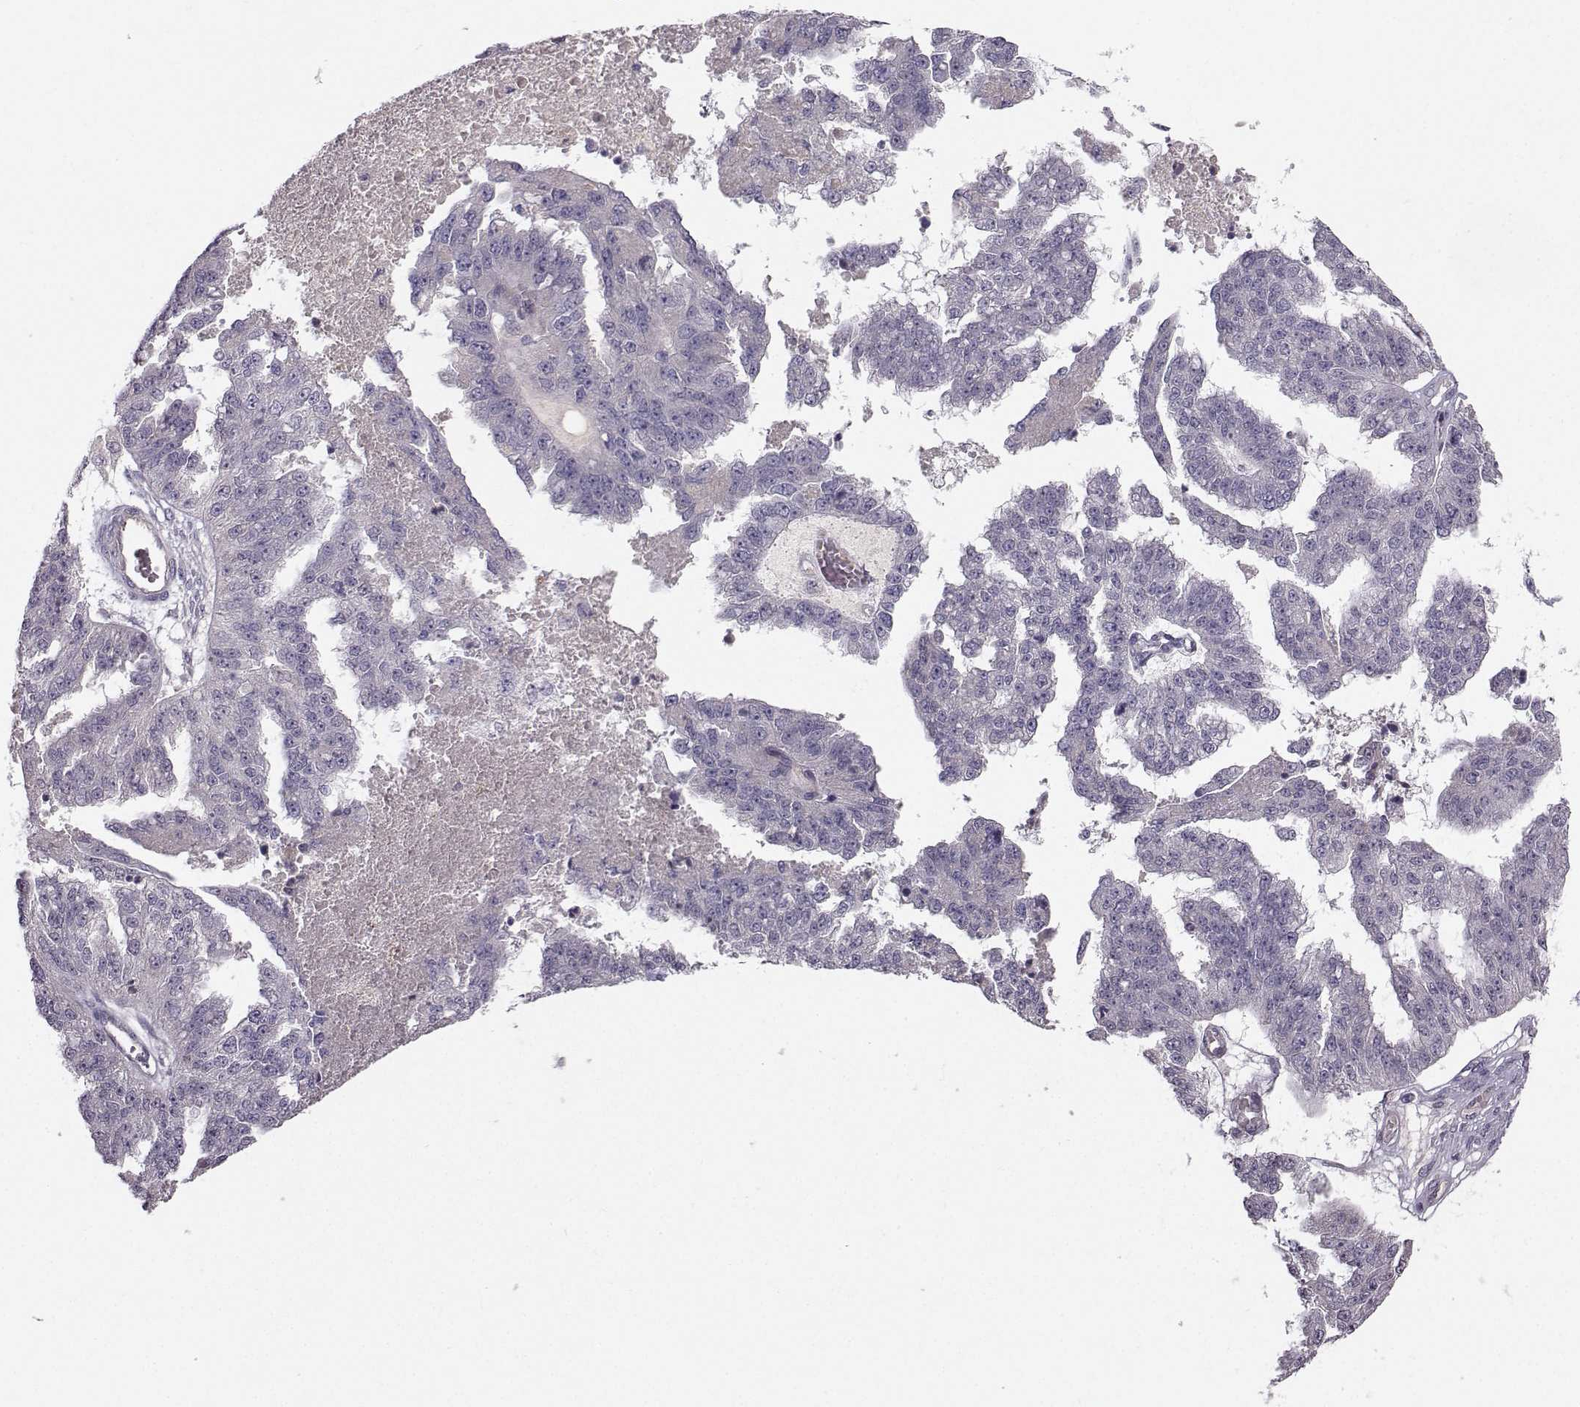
{"staining": {"intensity": "negative", "quantity": "none", "location": "none"}, "tissue": "ovarian cancer", "cell_type": "Tumor cells", "image_type": "cancer", "snomed": [{"axis": "morphology", "description": "Cystadenocarcinoma, serous, NOS"}, {"axis": "topography", "description": "Ovary"}], "caption": "A high-resolution micrograph shows immunohistochemistry (IHC) staining of ovarian serous cystadenocarcinoma, which demonstrates no significant expression in tumor cells.", "gene": "OPRD1", "patient": {"sex": "female", "age": 58}}